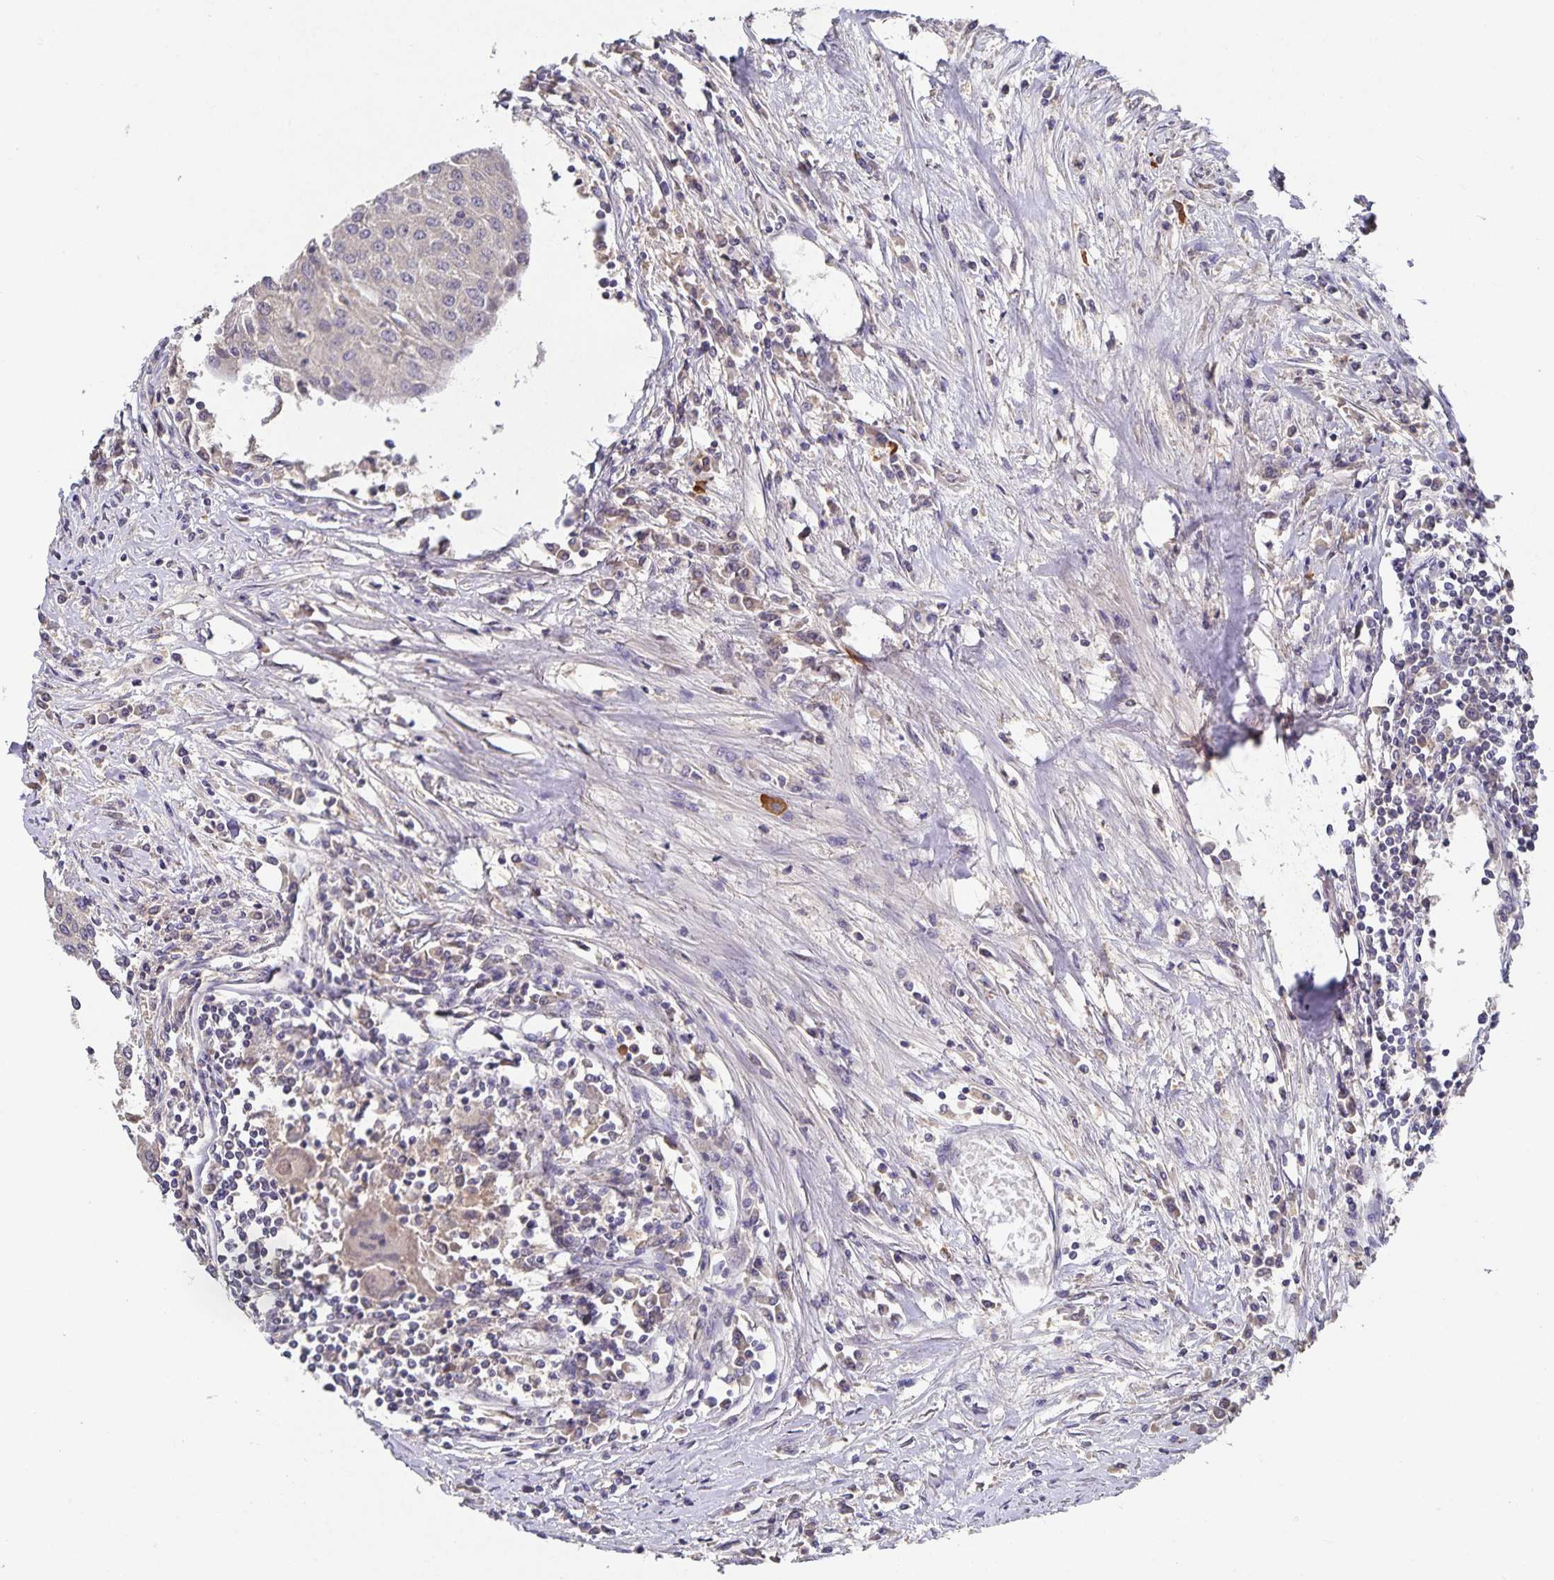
{"staining": {"intensity": "negative", "quantity": "none", "location": "none"}, "tissue": "urothelial cancer", "cell_type": "Tumor cells", "image_type": "cancer", "snomed": [{"axis": "morphology", "description": "Urothelial carcinoma, High grade"}, {"axis": "topography", "description": "Urinary bladder"}], "caption": "Tumor cells show no significant protein expression in urothelial cancer. The staining was performed using DAB to visualize the protein expression in brown, while the nuclei were stained in blue with hematoxylin (Magnification: 20x).", "gene": "HEPN1", "patient": {"sex": "female", "age": 85}}